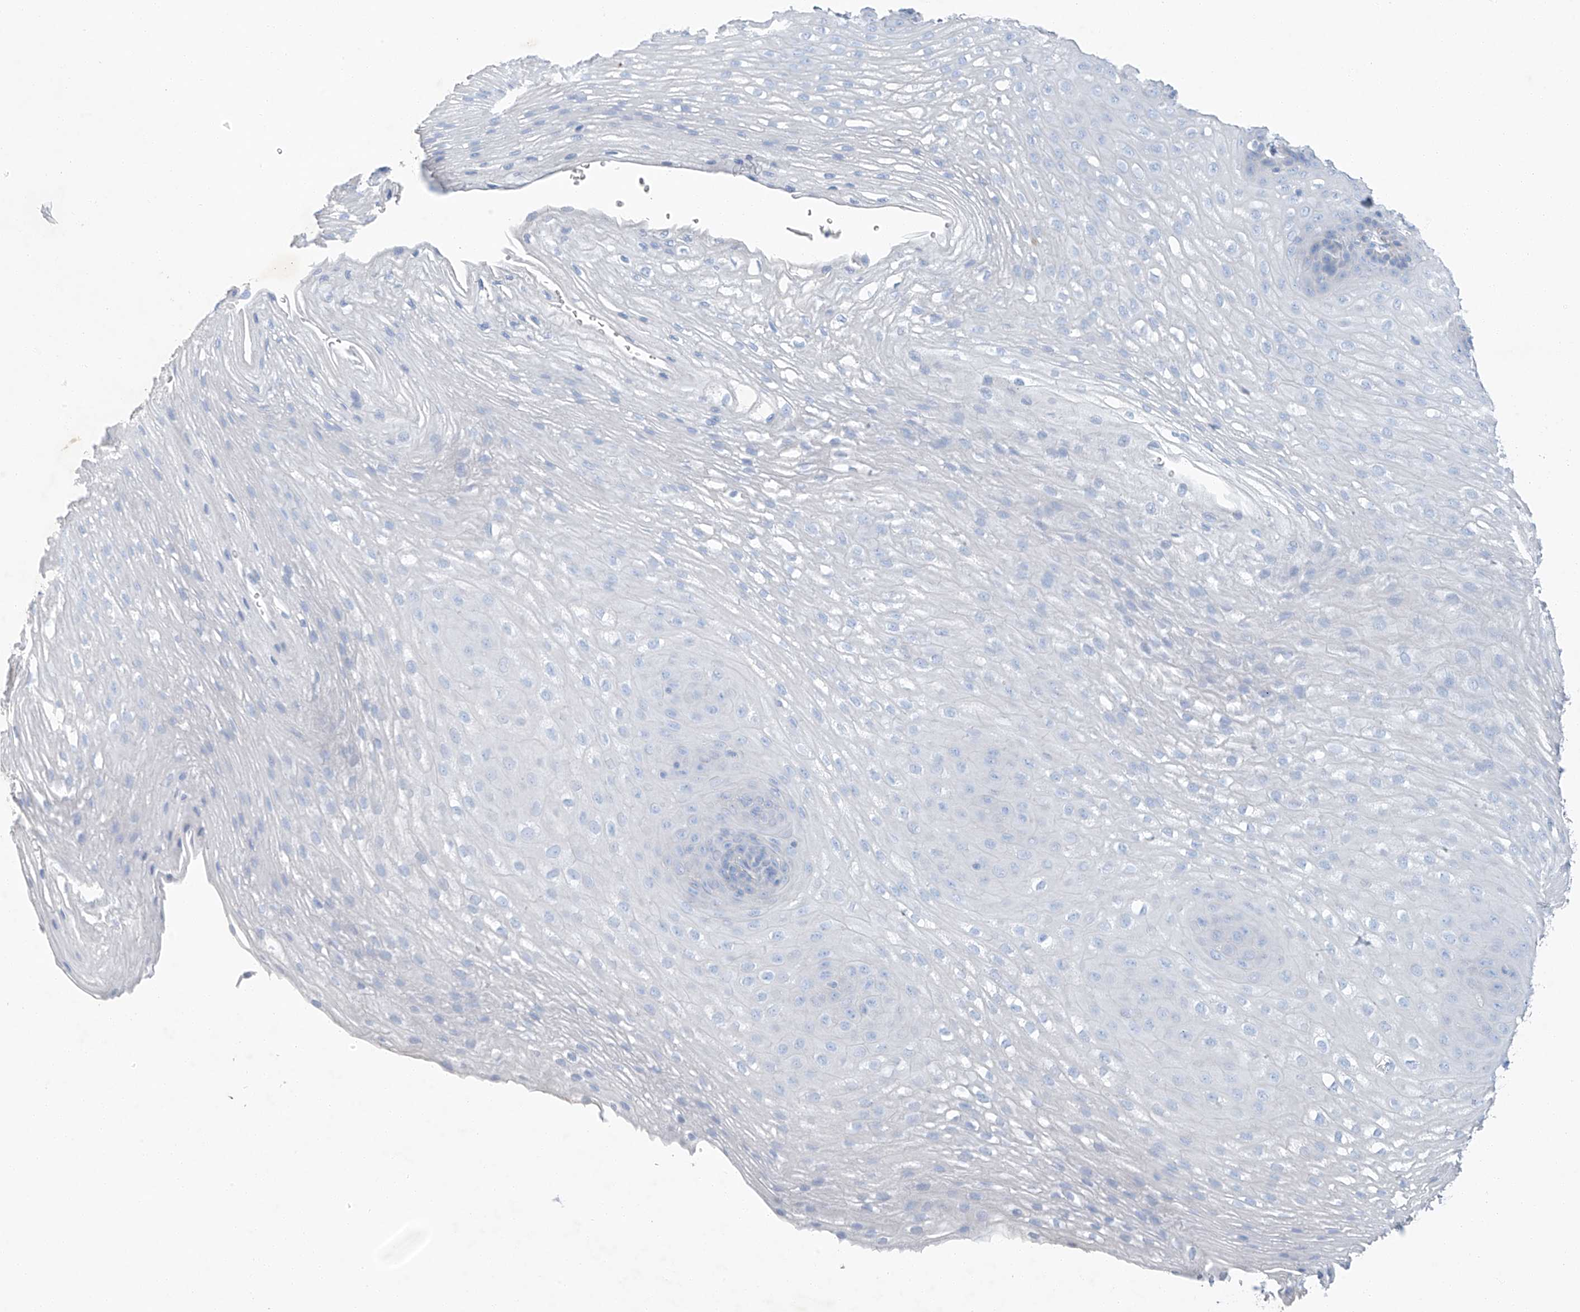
{"staining": {"intensity": "negative", "quantity": "none", "location": "none"}, "tissue": "esophagus", "cell_type": "Squamous epithelial cells", "image_type": "normal", "snomed": [{"axis": "morphology", "description": "Normal tissue, NOS"}, {"axis": "topography", "description": "Esophagus"}], "caption": "The micrograph shows no significant expression in squamous epithelial cells of esophagus. (Immunohistochemistry, brightfield microscopy, high magnification).", "gene": "C1orf87", "patient": {"sex": "female", "age": 66}}